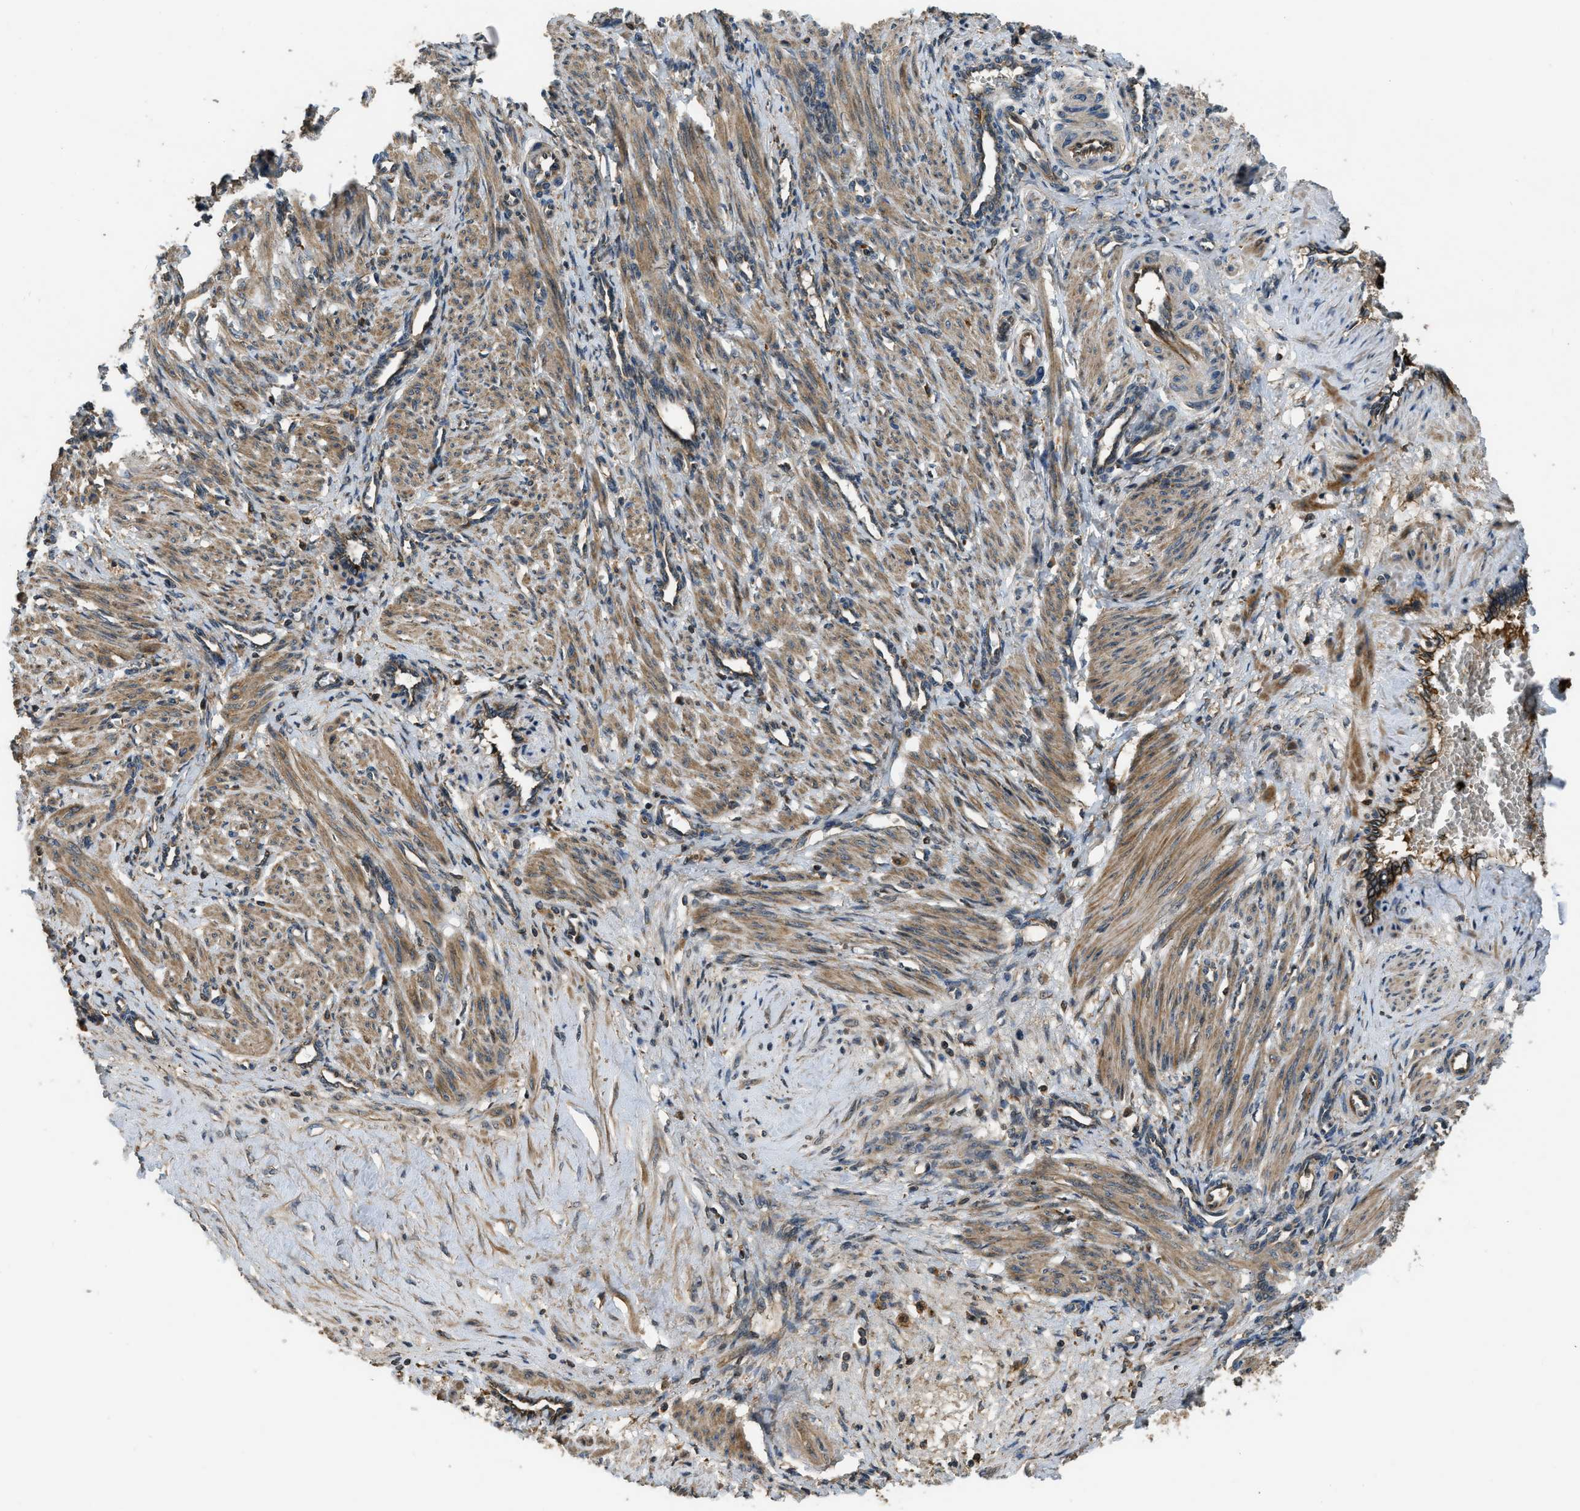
{"staining": {"intensity": "moderate", "quantity": ">75%", "location": "cytoplasmic/membranous"}, "tissue": "smooth muscle", "cell_type": "Smooth muscle cells", "image_type": "normal", "snomed": [{"axis": "morphology", "description": "Normal tissue, NOS"}, {"axis": "topography", "description": "Endometrium"}], "caption": "The micrograph reveals a brown stain indicating the presence of a protein in the cytoplasmic/membranous of smooth muscle cells in smooth muscle.", "gene": "GGH", "patient": {"sex": "female", "age": 33}}